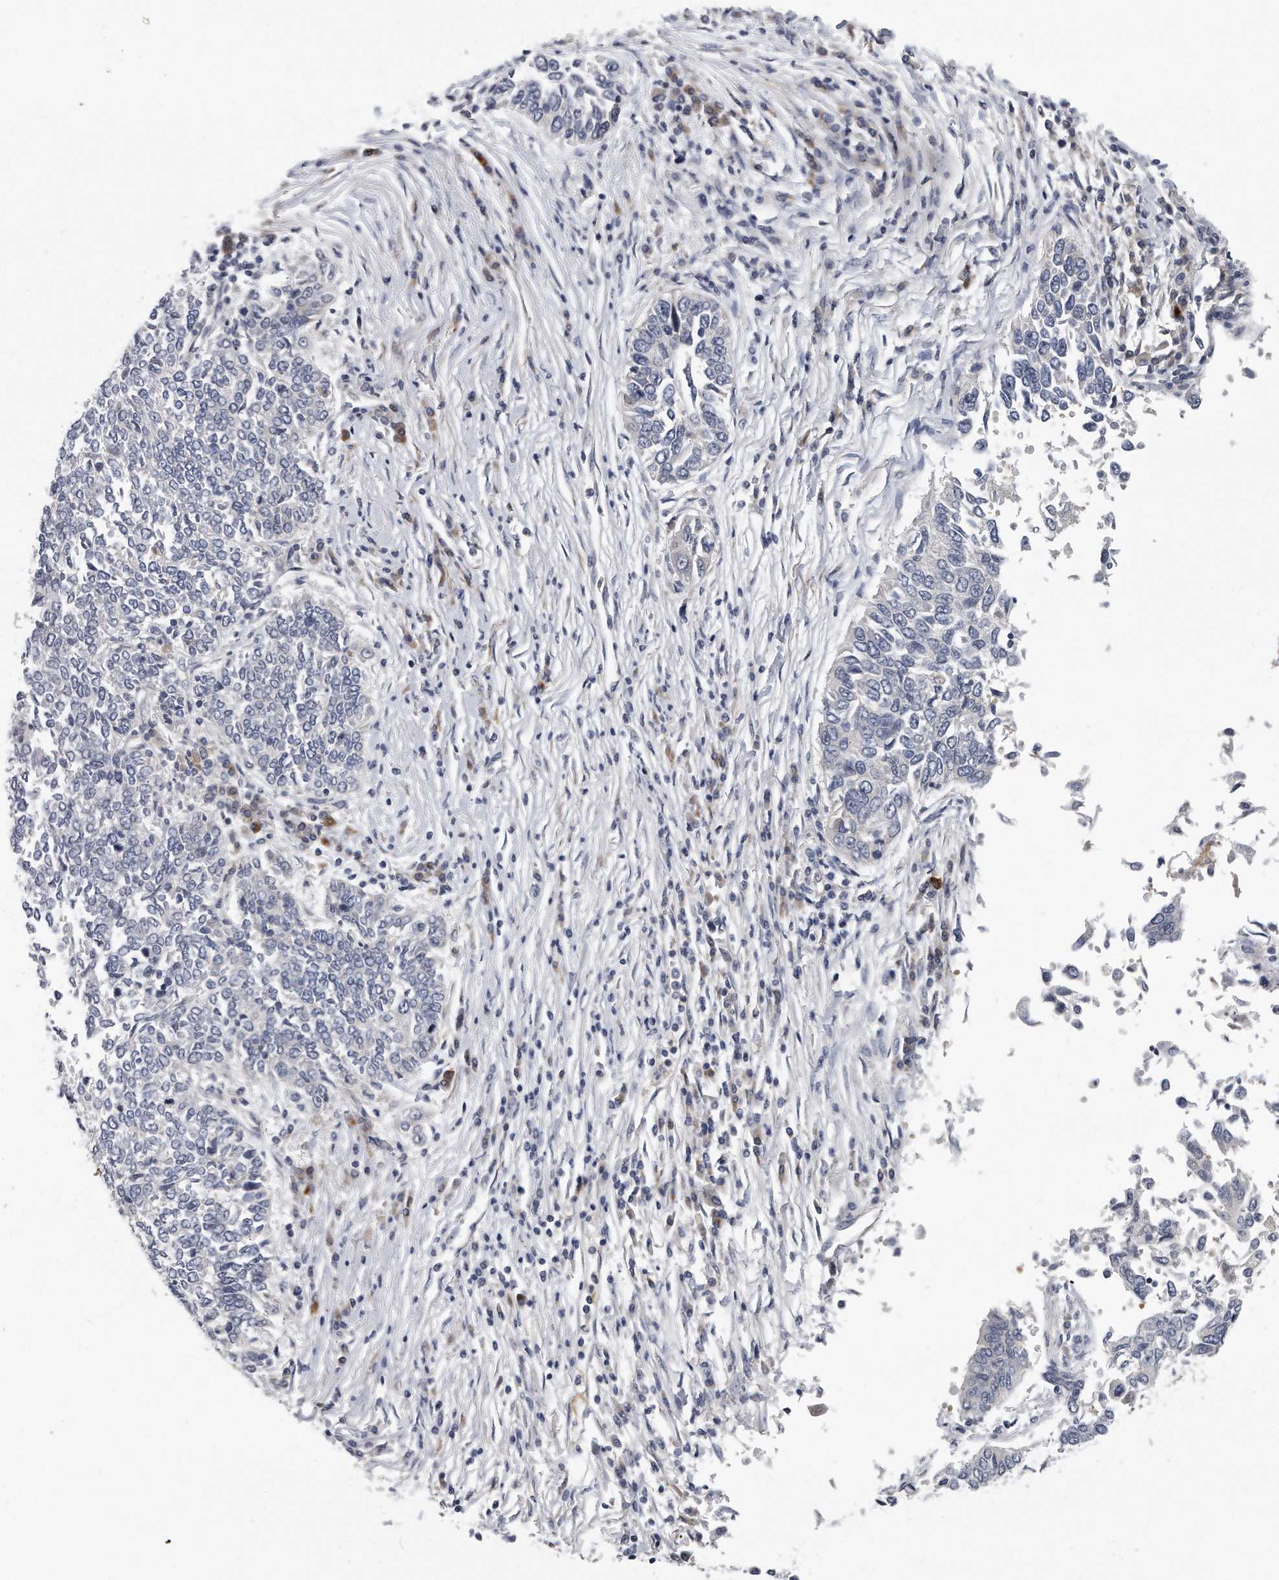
{"staining": {"intensity": "negative", "quantity": "none", "location": "none"}, "tissue": "lung cancer", "cell_type": "Tumor cells", "image_type": "cancer", "snomed": [{"axis": "morphology", "description": "Normal tissue, NOS"}, {"axis": "morphology", "description": "Squamous cell carcinoma, NOS"}, {"axis": "topography", "description": "Cartilage tissue"}, {"axis": "topography", "description": "Bronchus"}, {"axis": "topography", "description": "Lung"}, {"axis": "topography", "description": "Peripheral nerve tissue"}], "caption": "An image of squamous cell carcinoma (lung) stained for a protein displays no brown staining in tumor cells.", "gene": "PLEKHA6", "patient": {"sex": "female", "age": 49}}